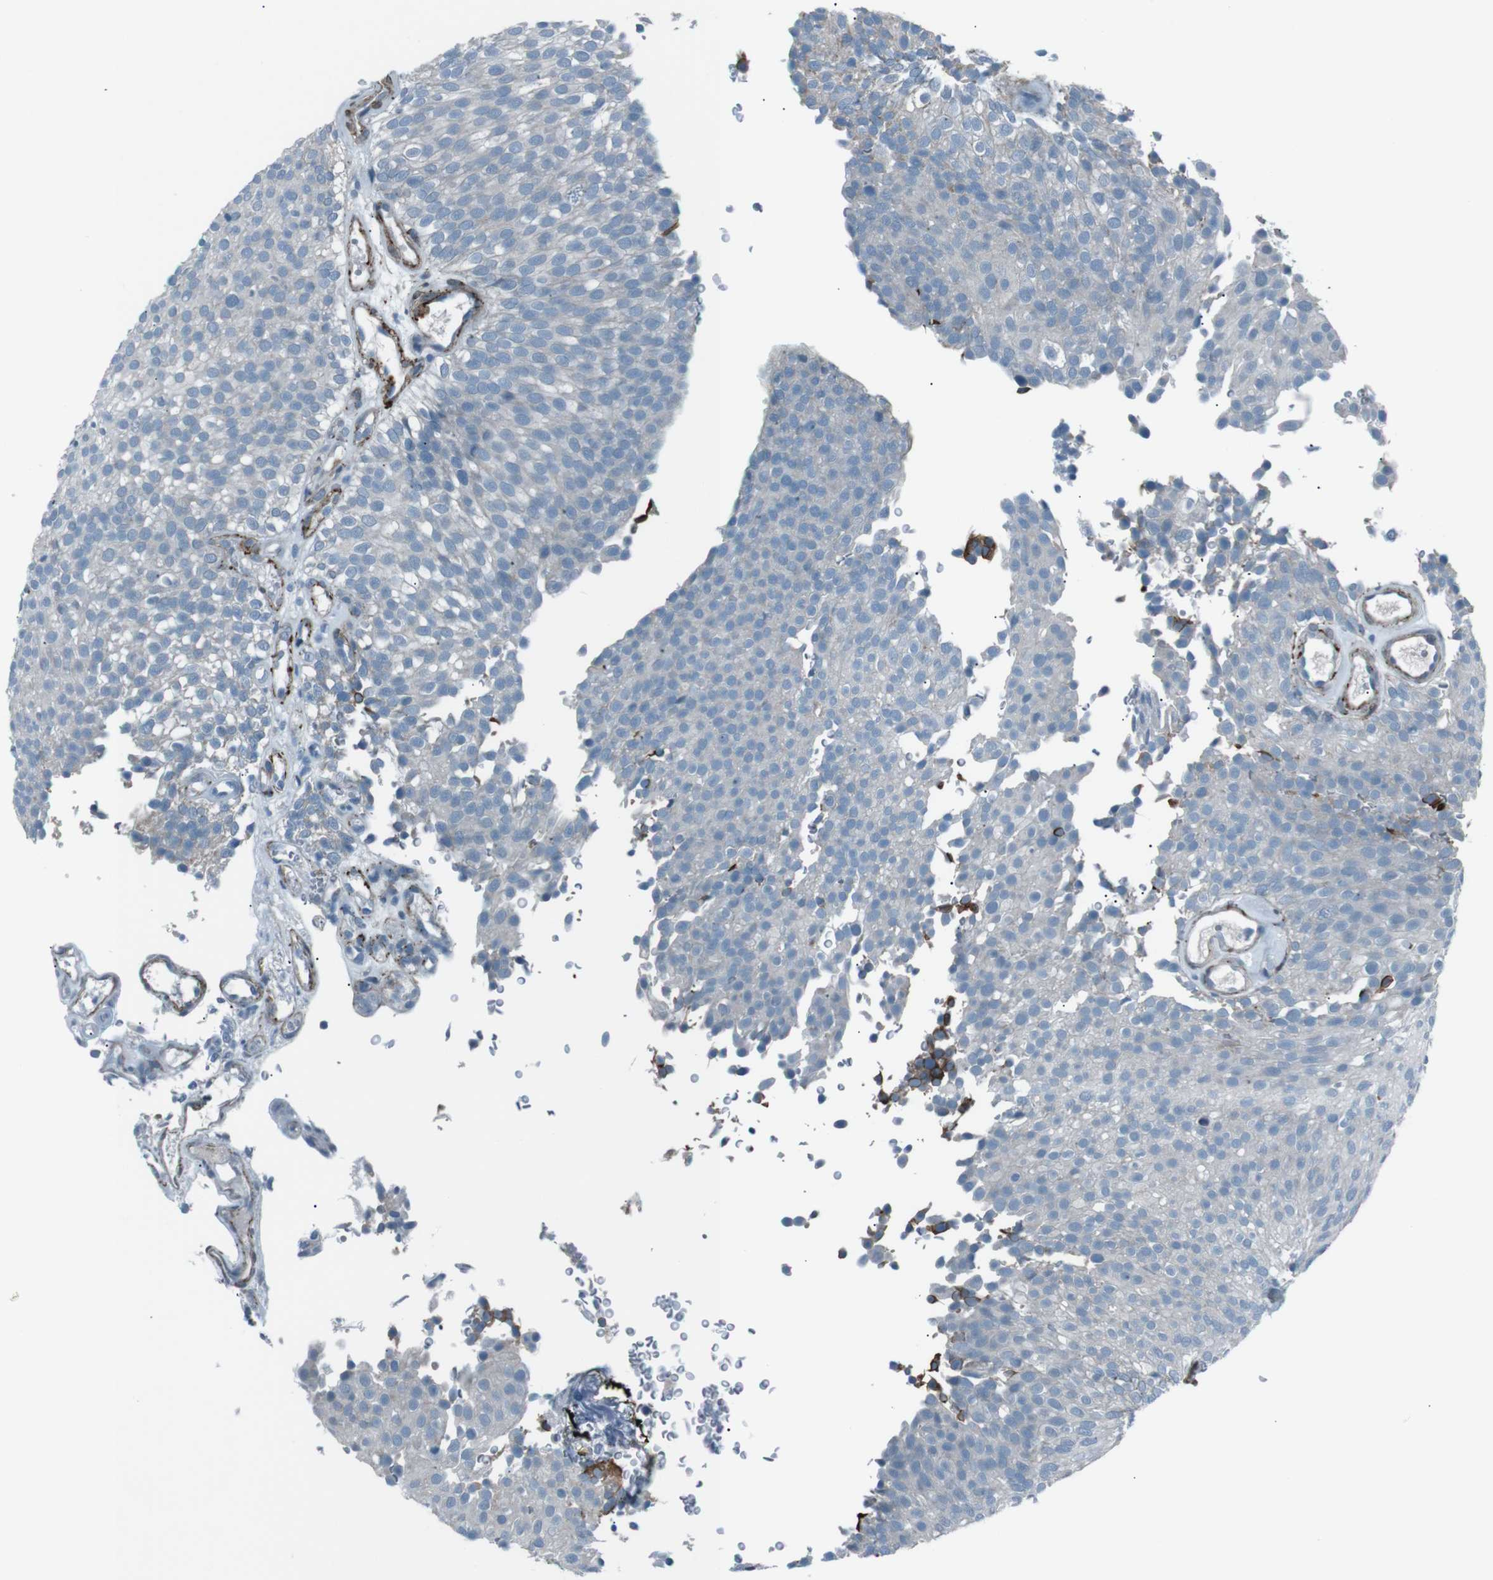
{"staining": {"intensity": "negative", "quantity": "none", "location": "none"}, "tissue": "urothelial cancer", "cell_type": "Tumor cells", "image_type": "cancer", "snomed": [{"axis": "morphology", "description": "Urothelial carcinoma, Low grade"}, {"axis": "topography", "description": "Urinary bladder"}], "caption": "IHC photomicrograph of neoplastic tissue: human urothelial cancer stained with DAB (3,3'-diaminobenzidine) shows no significant protein staining in tumor cells.", "gene": "PDLIM5", "patient": {"sex": "male", "age": 78}}